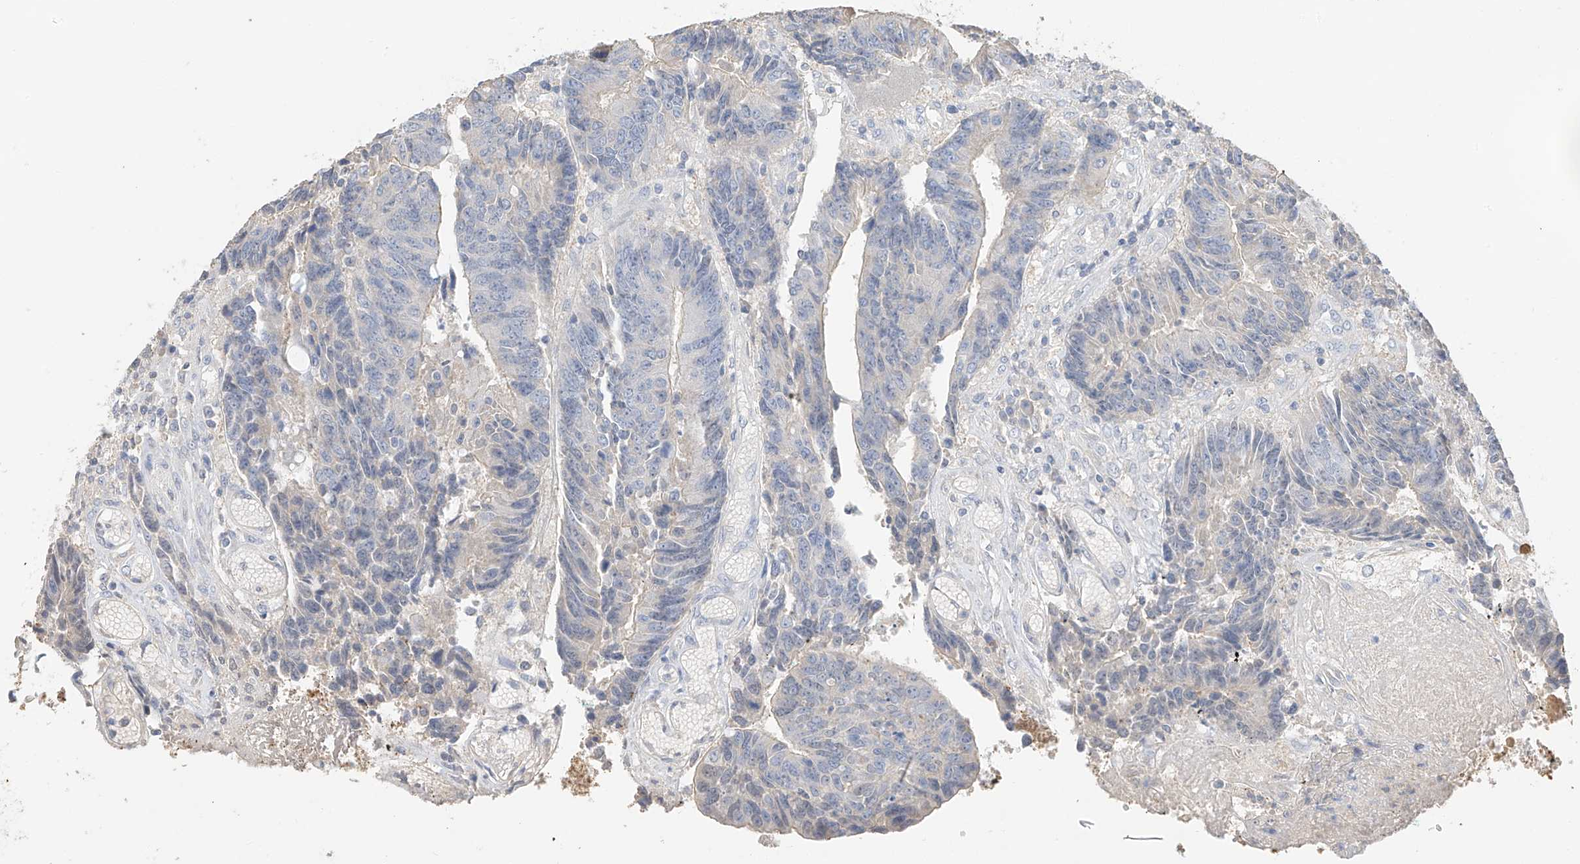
{"staining": {"intensity": "negative", "quantity": "none", "location": "none"}, "tissue": "colorectal cancer", "cell_type": "Tumor cells", "image_type": "cancer", "snomed": [{"axis": "morphology", "description": "Adenocarcinoma, NOS"}, {"axis": "topography", "description": "Rectum"}], "caption": "This is a micrograph of IHC staining of colorectal adenocarcinoma, which shows no positivity in tumor cells.", "gene": "CAPN13", "patient": {"sex": "male", "age": 84}}